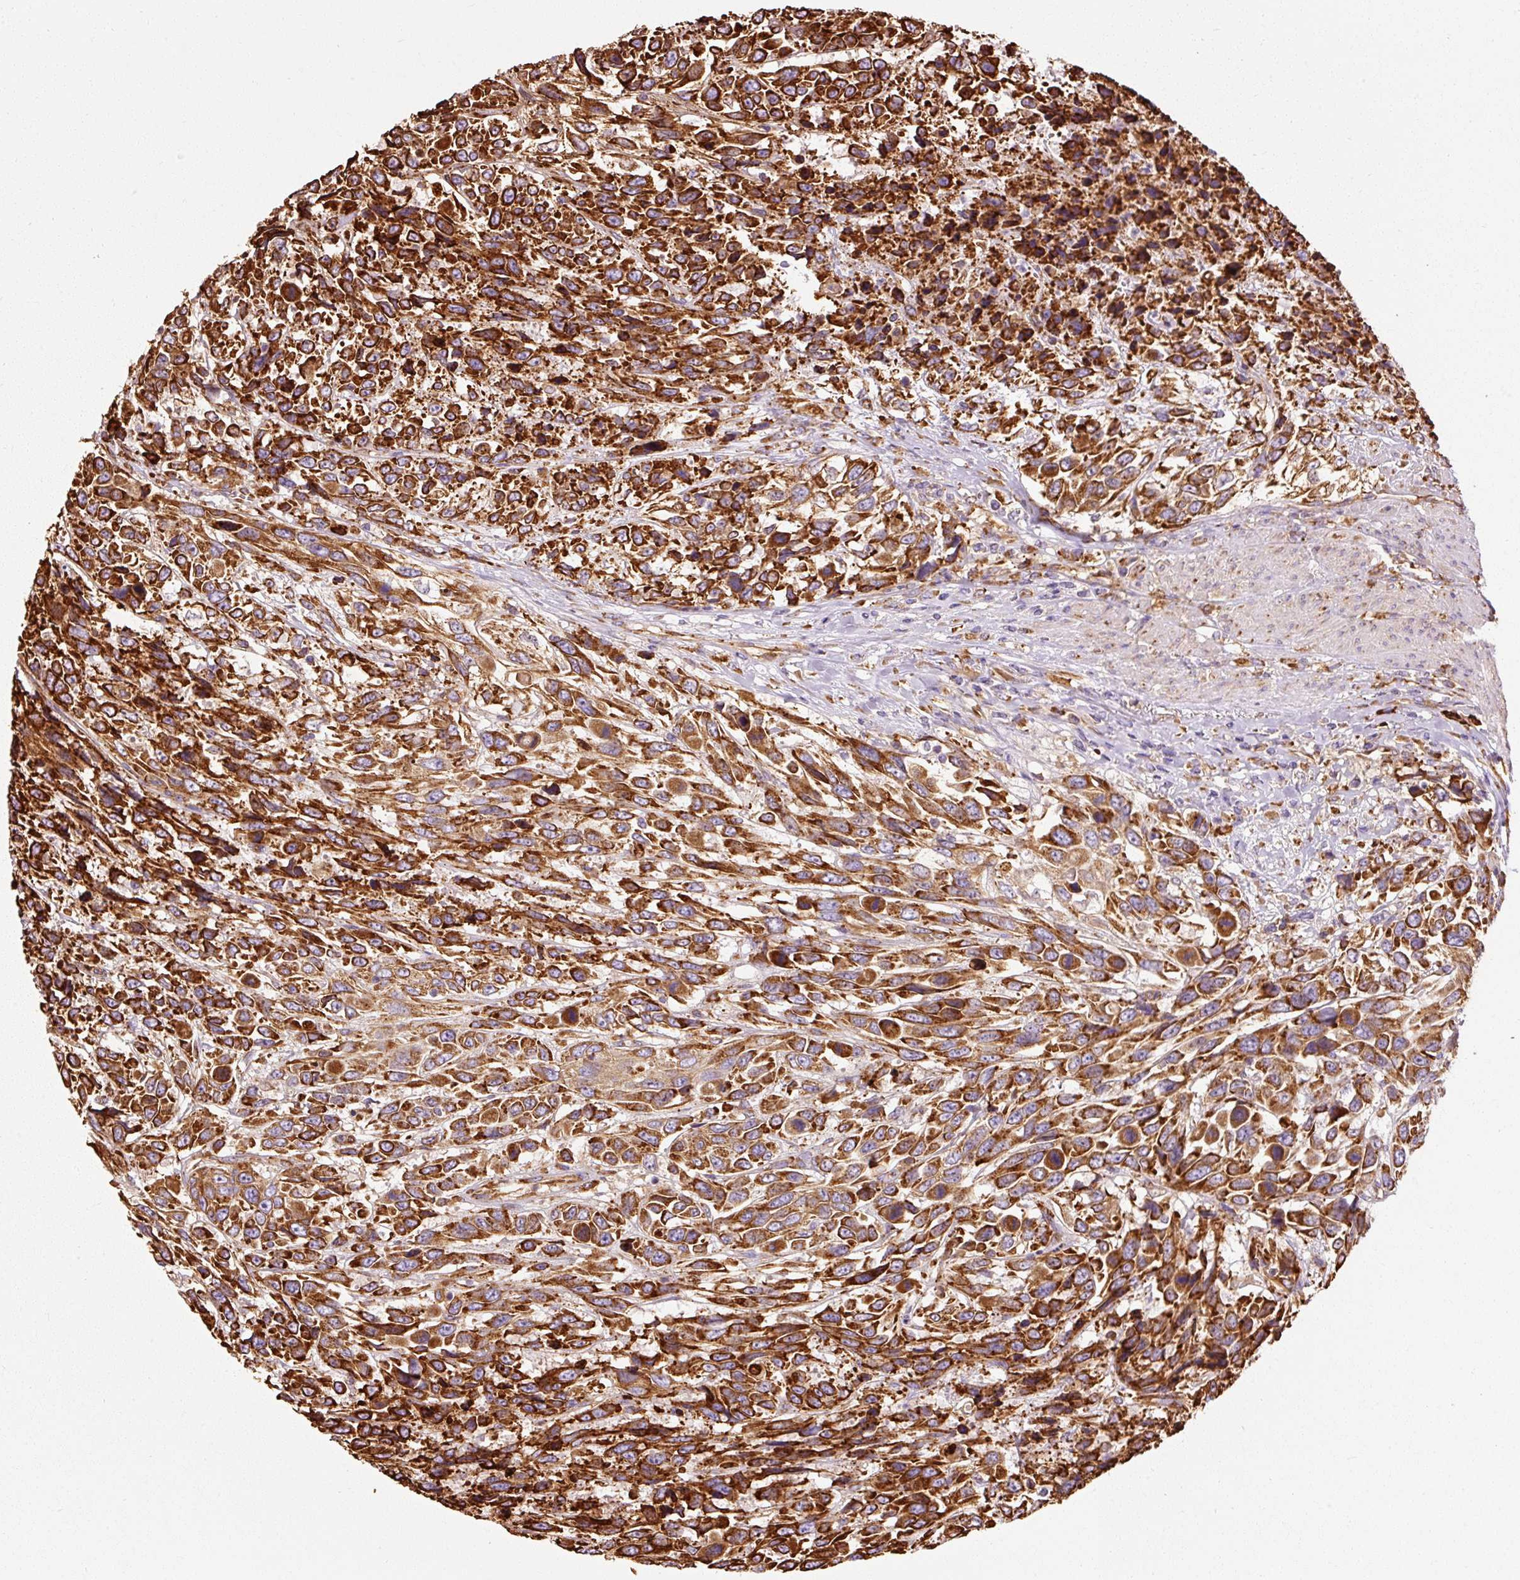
{"staining": {"intensity": "strong", "quantity": ">75%", "location": "cytoplasmic/membranous"}, "tissue": "urothelial cancer", "cell_type": "Tumor cells", "image_type": "cancer", "snomed": [{"axis": "morphology", "description": "Urothelial carcinoma, High grade"}, {"axis": "topography", "description": "Urinary bladder"}], "caption": "High-magnification brightfield microscopy of urothelial cancer stained with DAB (3,3'-diaminobenzidine) (brown) and counterstained with hematoxylin (blue). tumor cells exhibit strong cytoplasmic/membranous staining is seen in about>75% of cells. The staining is performed using DAB (3,3'-diaminobenzidine) brown chromogen to label protein expression. The nuclei are counter-stained blue using hematoxylin.", "gene": "KLC1", "patient": {"sex": "female", "age": 70}}